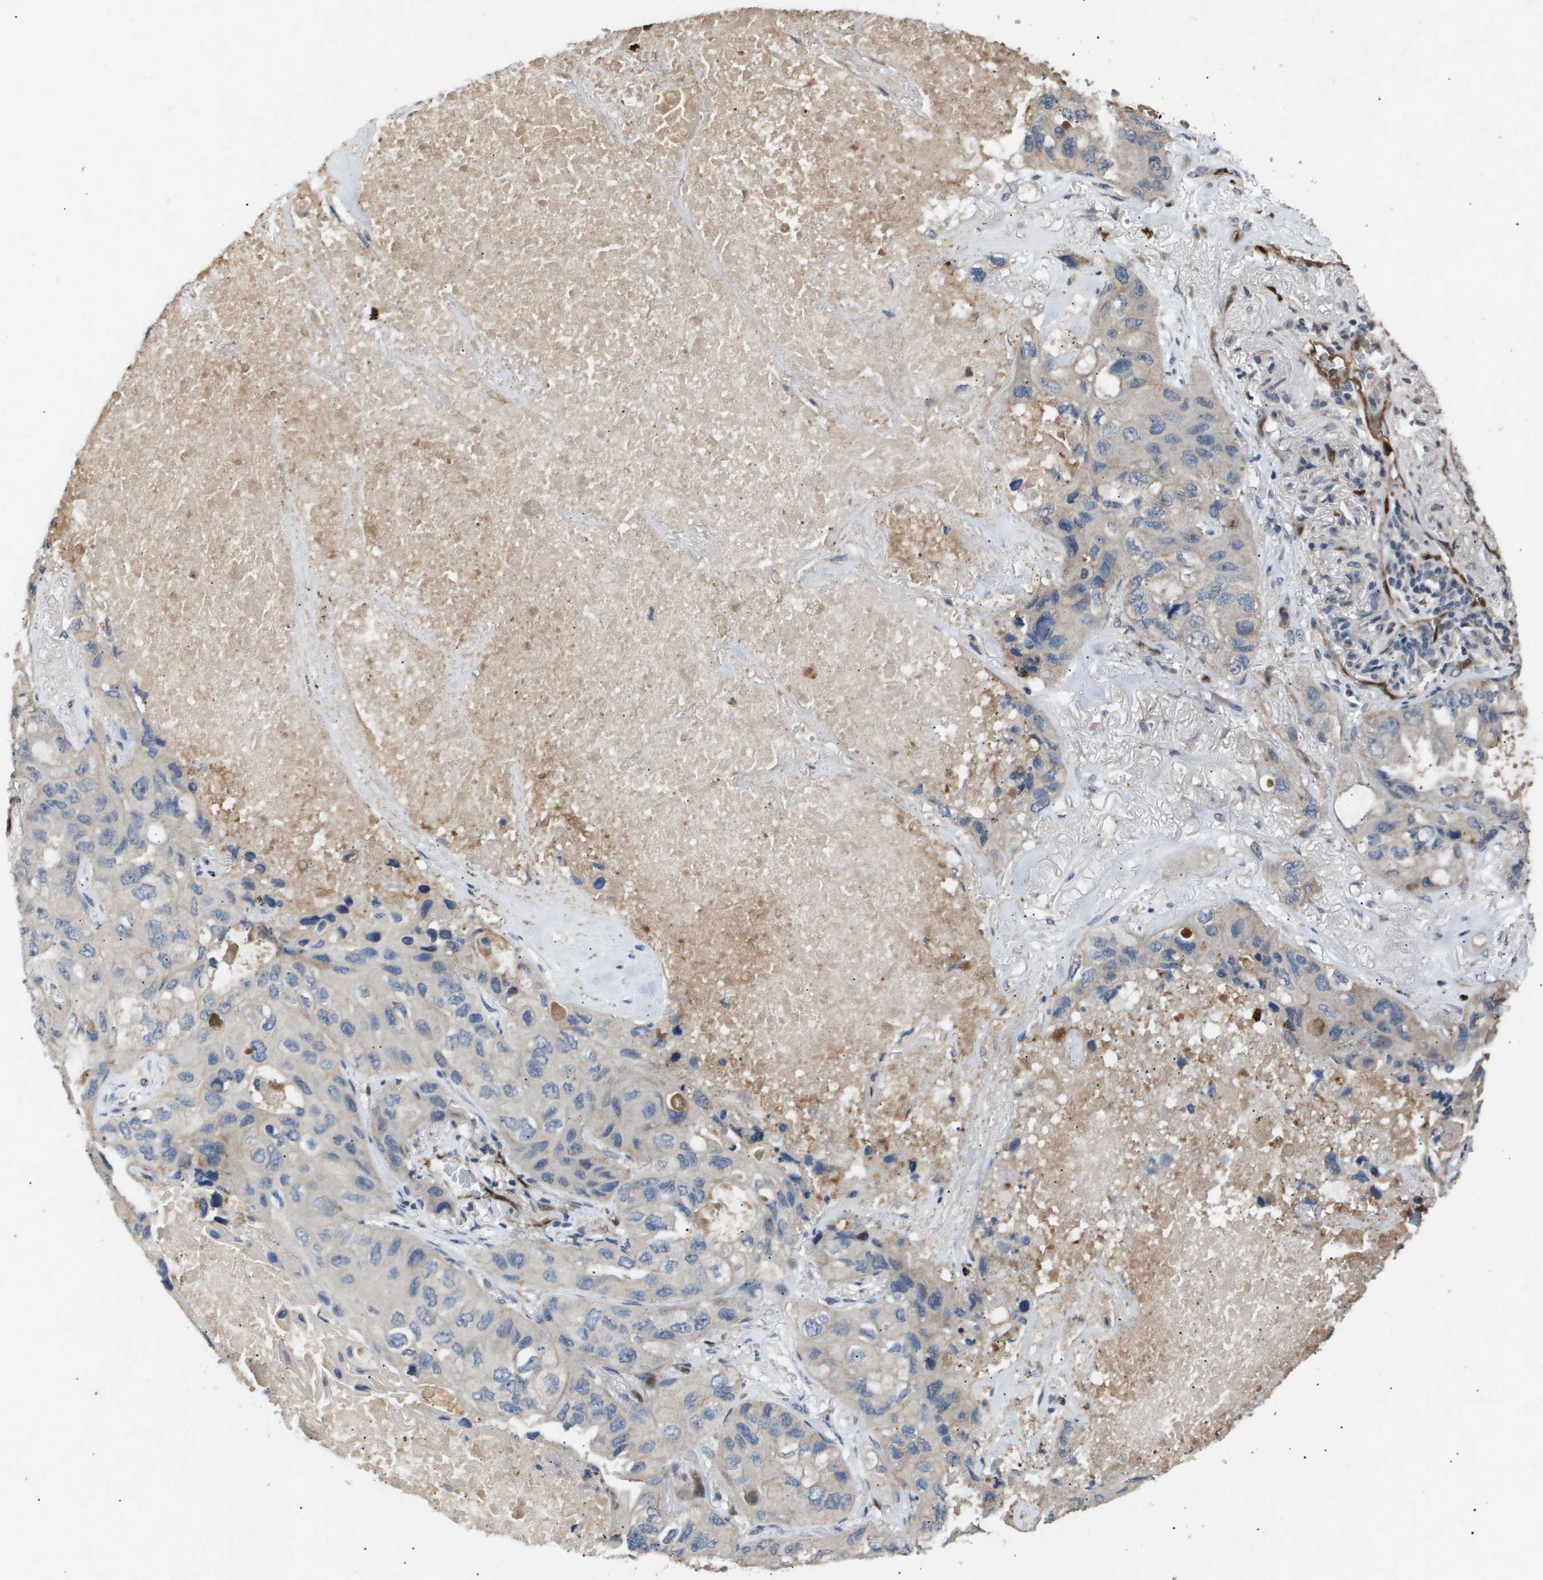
{"staining": {"intensity": "negative", "quantity": "none", "location": "none"}, "tissue": "lung cancer", "cell_type": "Tumor cells", "image_type": "cancer", "snomed": [{"axis": "morphology", "description": "Squamous cell carcinoma, NOS"}, {"axis": "topography", "description": "Lung"}], "caption": "An immunohistochemistry (IHC) image of lung cancer (squamous cell carcinoma) is shown. There is no staining in tumor cells of lung cancer (squamous cell carcinoma). (Immunohistochemistry (ihc), brightfield microscopy, high magnification).", "gene": "ERG", "patient": {"sex": "female", "age": 73}}